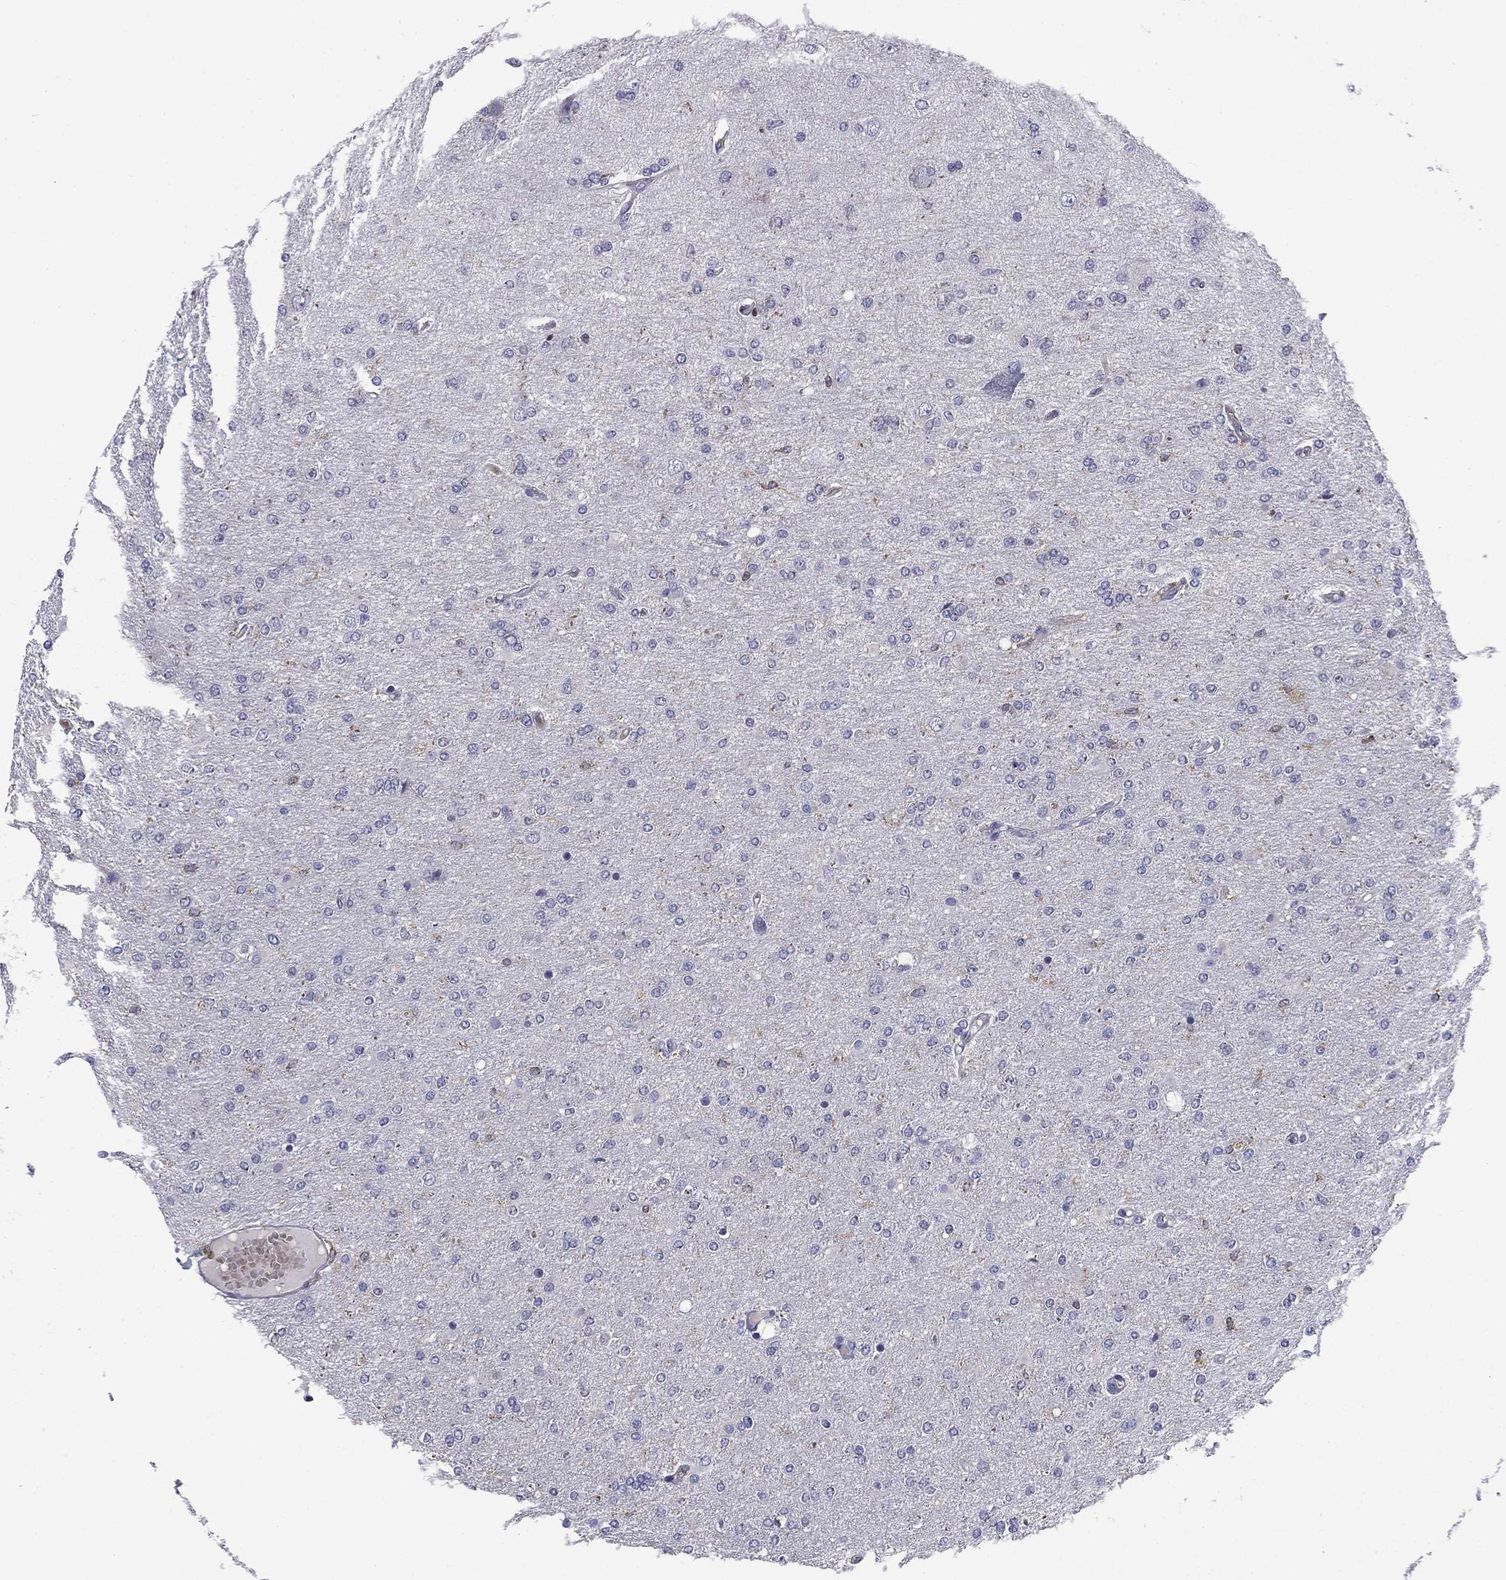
{"staining": {"intensity": "negative", "quantity": "none", "location": "none"}, "tissue": "glioma", "cell_type": "Tumor cells", "image_type": "cancer", "snomed": [{"axis": "morphology", "description": "Glioma, malignant, High grade"}, {"axis": "topography", "description": "Cerebral cortex"}], "caption": "The immunohistochemistry histopathology image has no significant staining in tumor cells of malignant glioma (high-grade) tissue.", "gene": "ARHGAP45", "patient": {"sex": "male", "age": 70}}